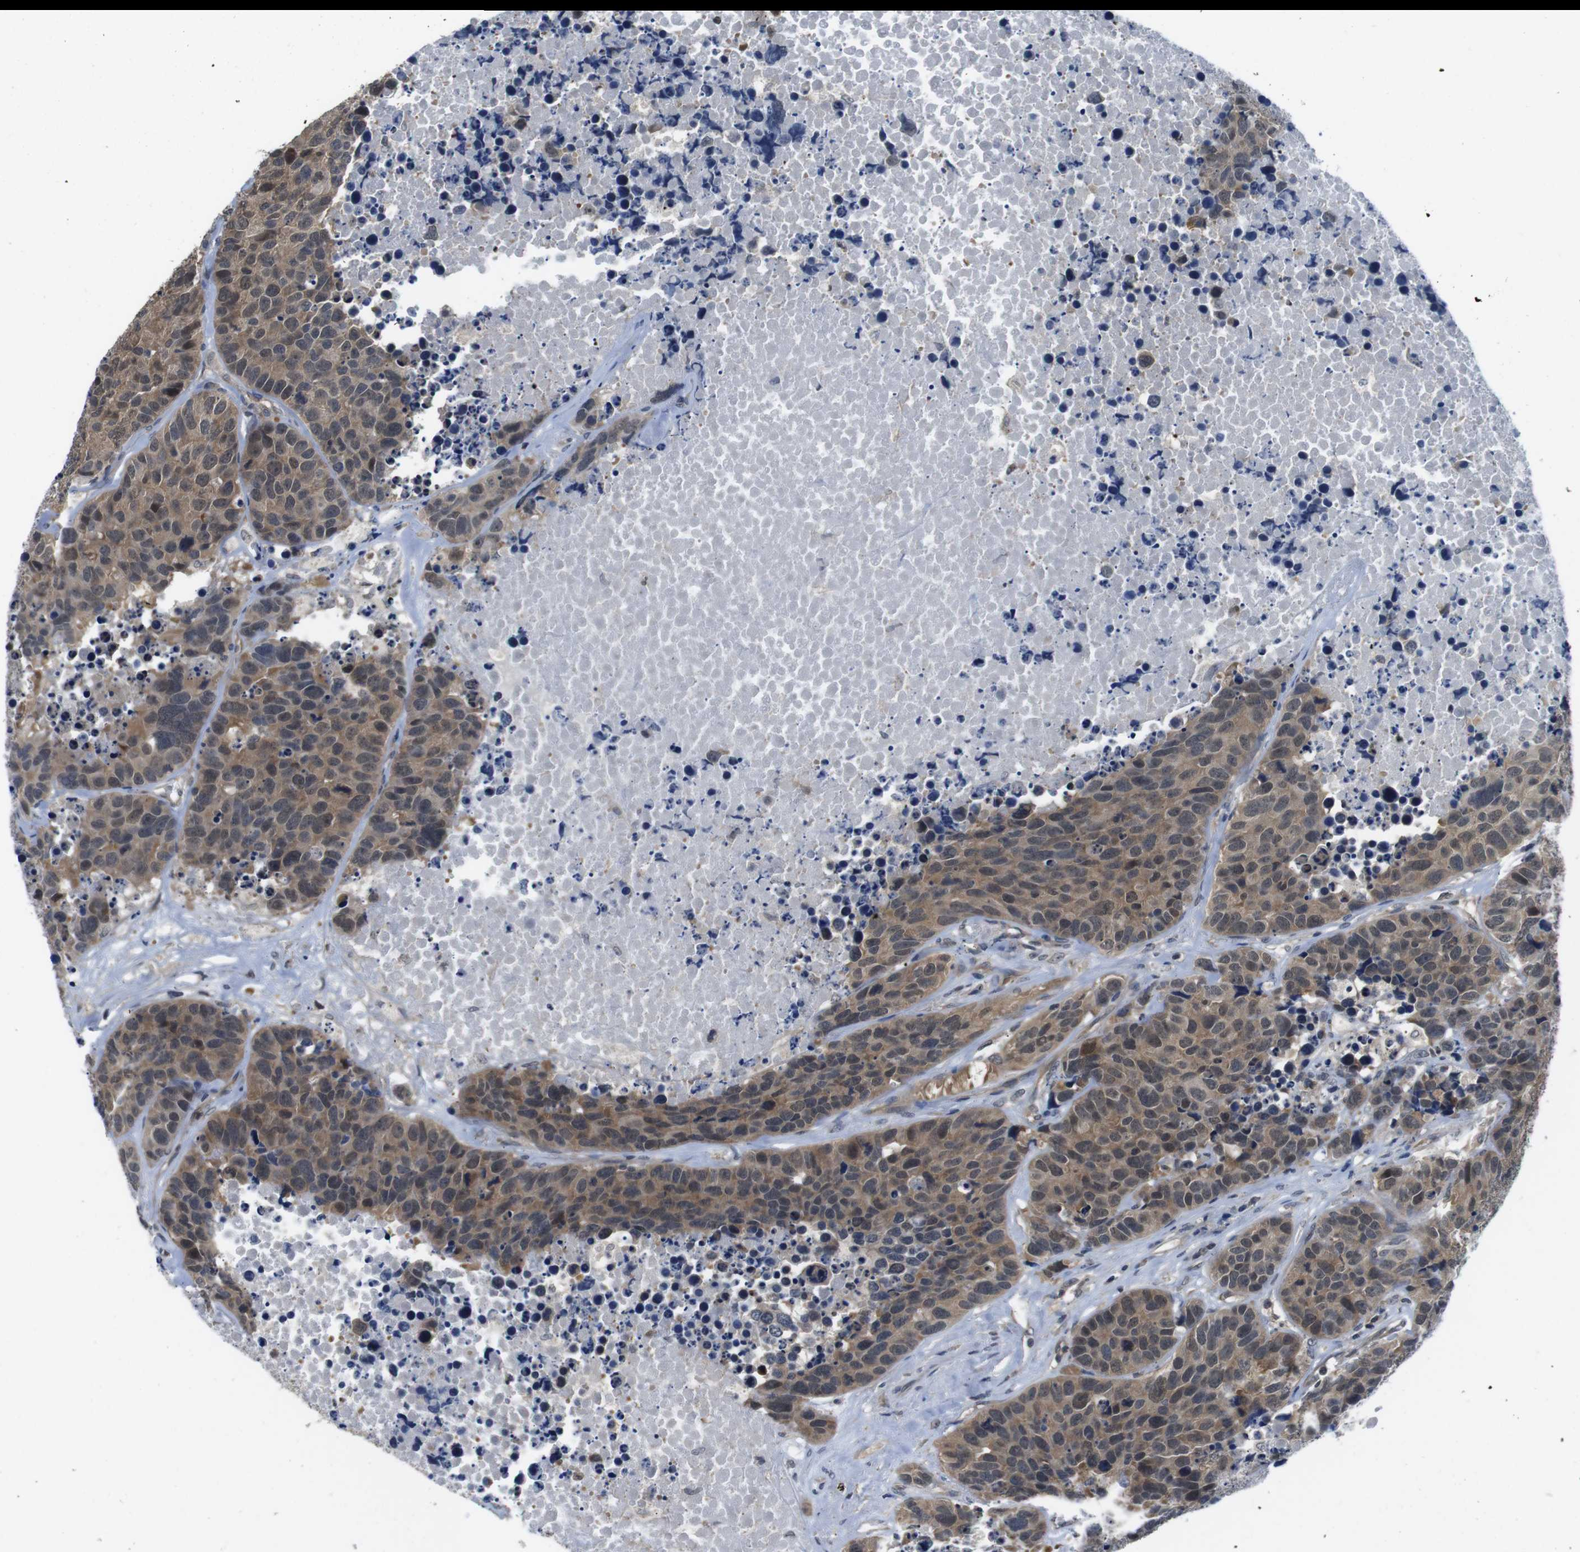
{"staining": {"intensity": "moderate", "quantity": ">75%", "location": "cytoplasmic/membranous"}, "tissue": "carcinoid", "cell_type": "Tumor cells", "image_type": "cancer", "snomed": [{"axis": "morphology", "description": "Carcinoid, malignant, NOS"}, {"axis": "topography", "description": "Lung"}], "caption": "High-power microscopy captured an immunohistochemistry image of carcinoid, revealing moderate cytoplasmic/membranous positivity in about >75% of tumor cells.", "gene": "FADD", "patient": {"sex": "male", "age": 60}}